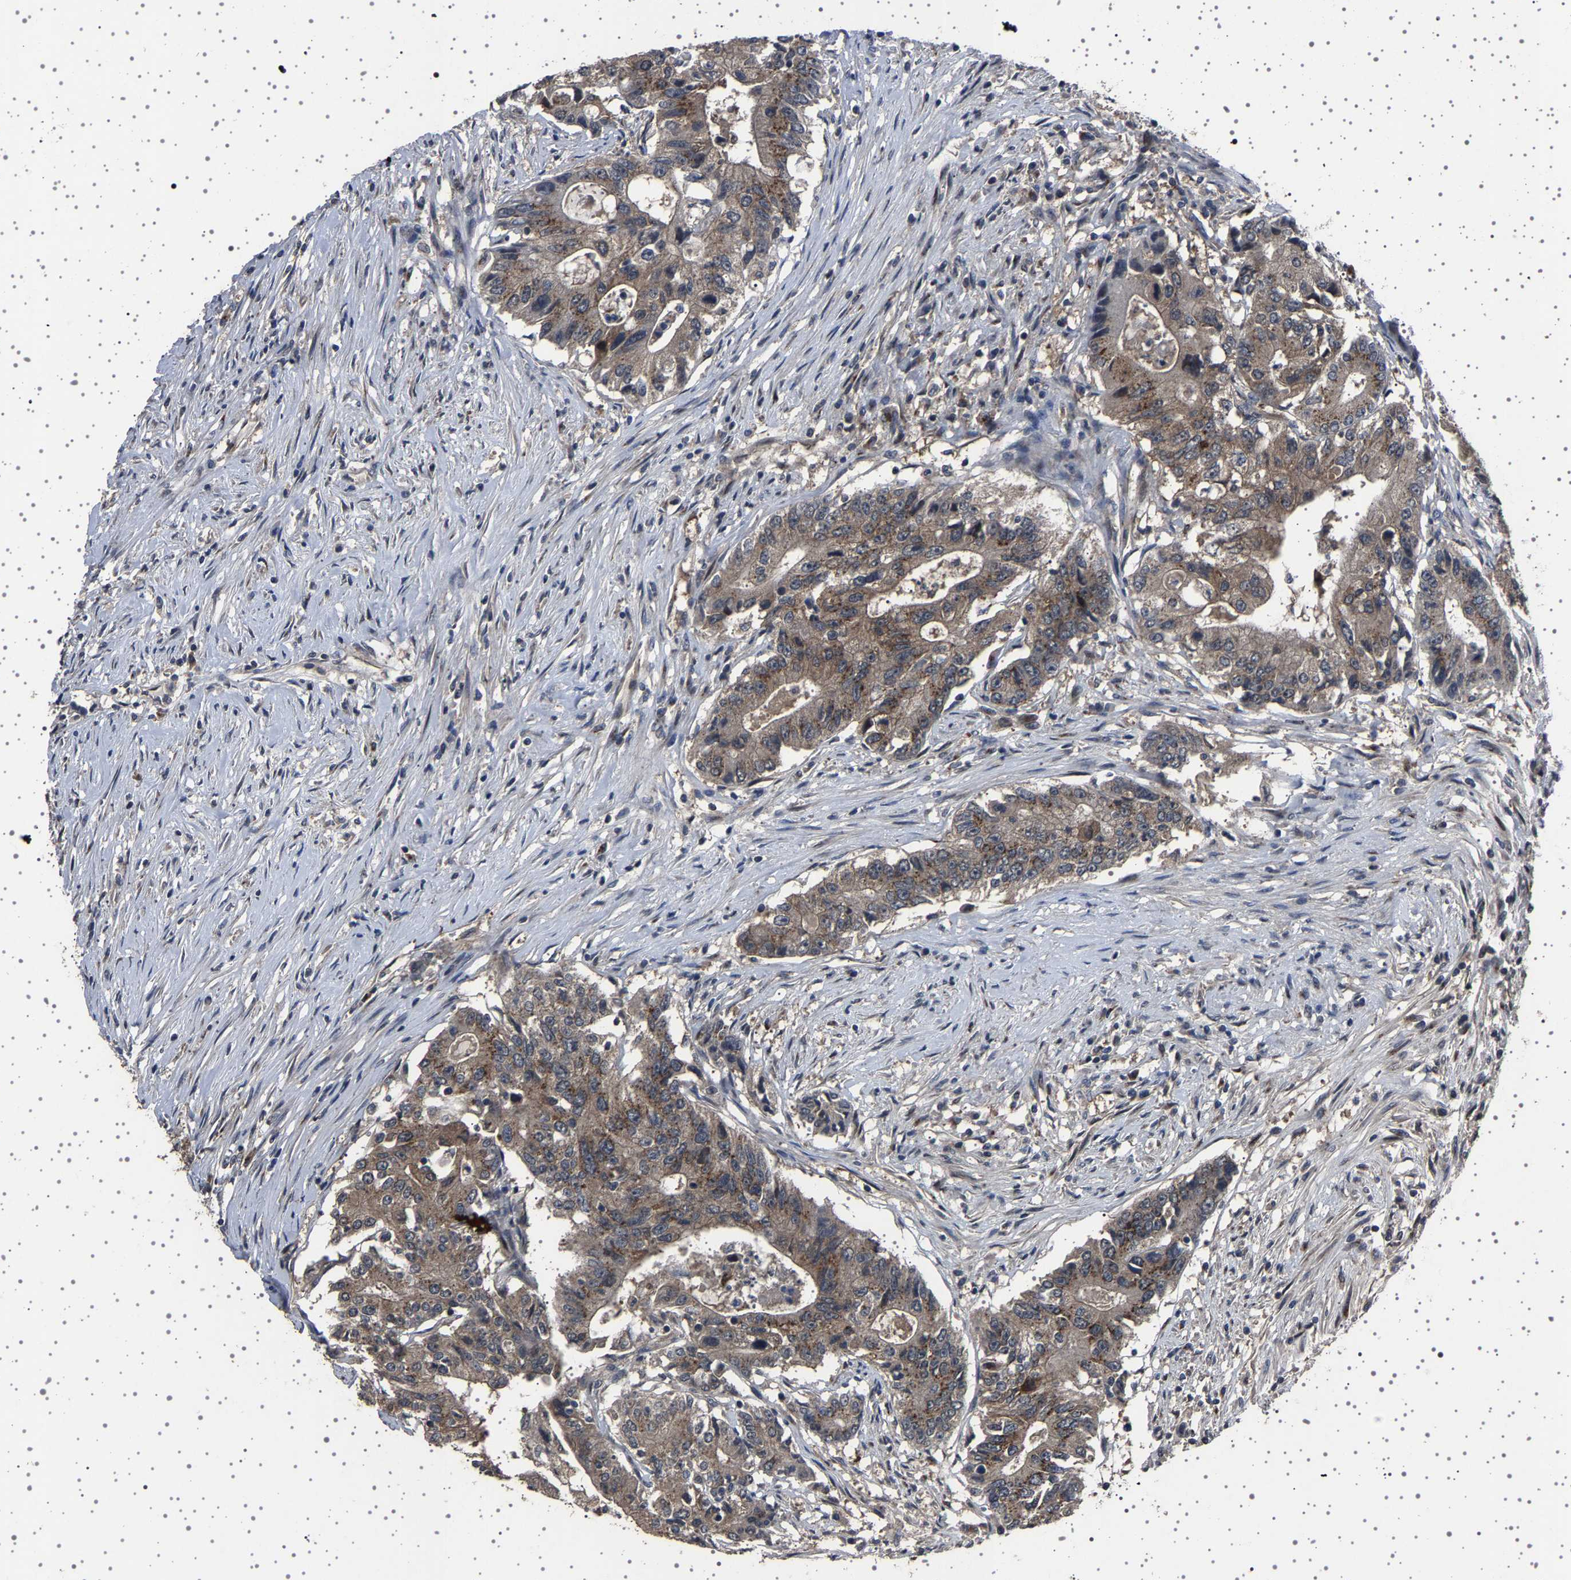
{"staining": {"intensity": "moderate", "quantity": ">75%", "location": "cytoplasmic/membranous"}, "tissue": "colorectal cancer", "cell_type": "Tumor cells", "image_type": "cancer", "snomed": [{"axis": "morphology", "description": "Adenocarcinoma, NOS"}, {"axis": "topography", "description": "Colon"}], "caption": "A high-resolution histopathology image shows immunohistochemistry (IHC) staining of colorectal cancer (adenocarcinoma), which exhibits moderate cytoplasmic/membranous positivity in about >75% of tumor cells.", "gene": "NCKAP1", "patient": {"sex": "female", "age": 77}}